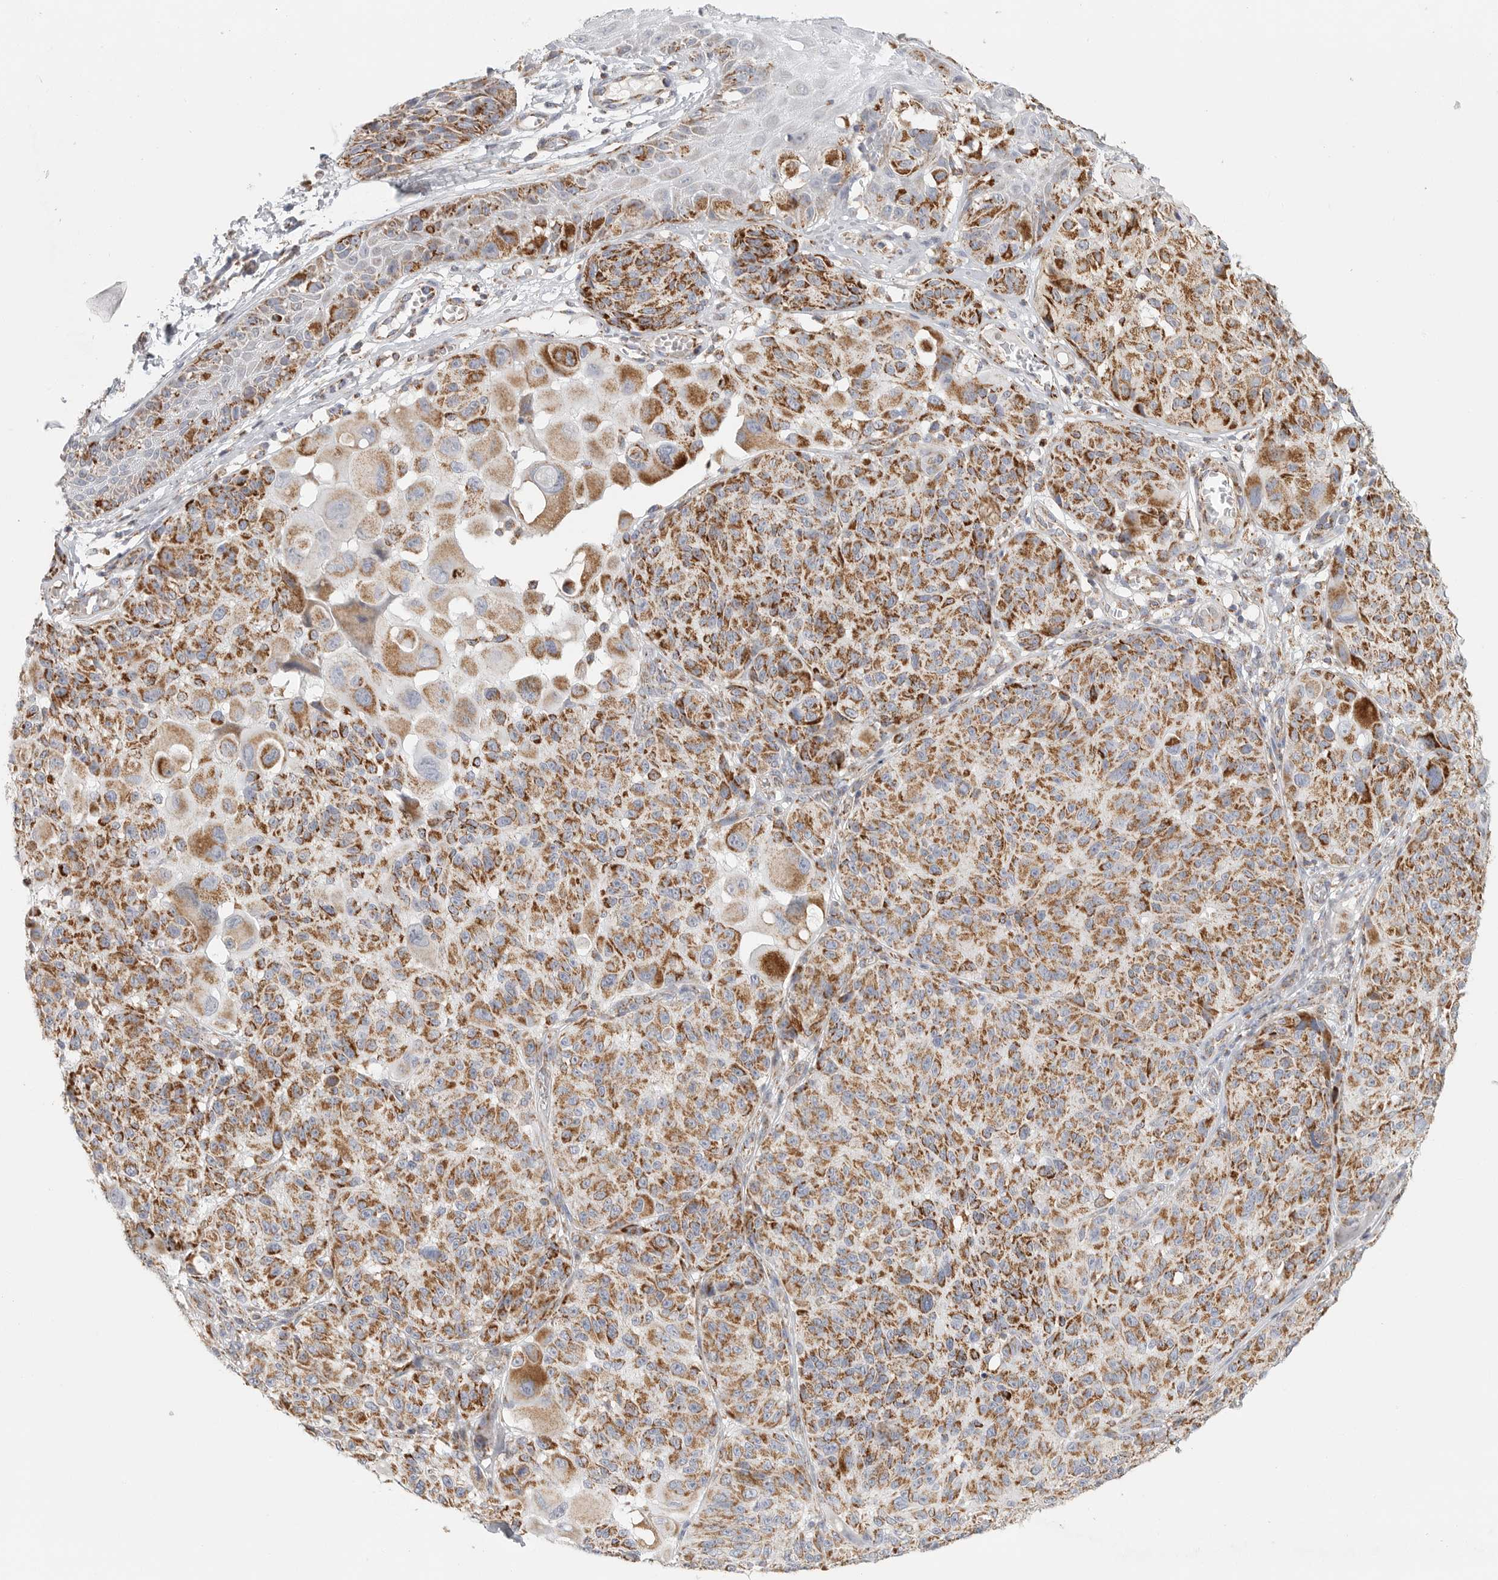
{"staining": {"intensity": "strong", "quantity": ">75%", "location": "cytoplasmic/membranous"}, "tissue": "melanoma", "cell_type": "Tumor cells", "image_type": "cancer", "snomed": [{"axis": "morphology", "description": "Malignant melanoma, NOS"}, {"axis": "topography", "description": "Skin"}], "caption": "Protein positivity by IHC displays strong cytoplasmic/membranous expression in about >75% of tumor cells in melanoma.", "gene": "SLC25A26", "patient": {"sex": "male", "age": 83}}